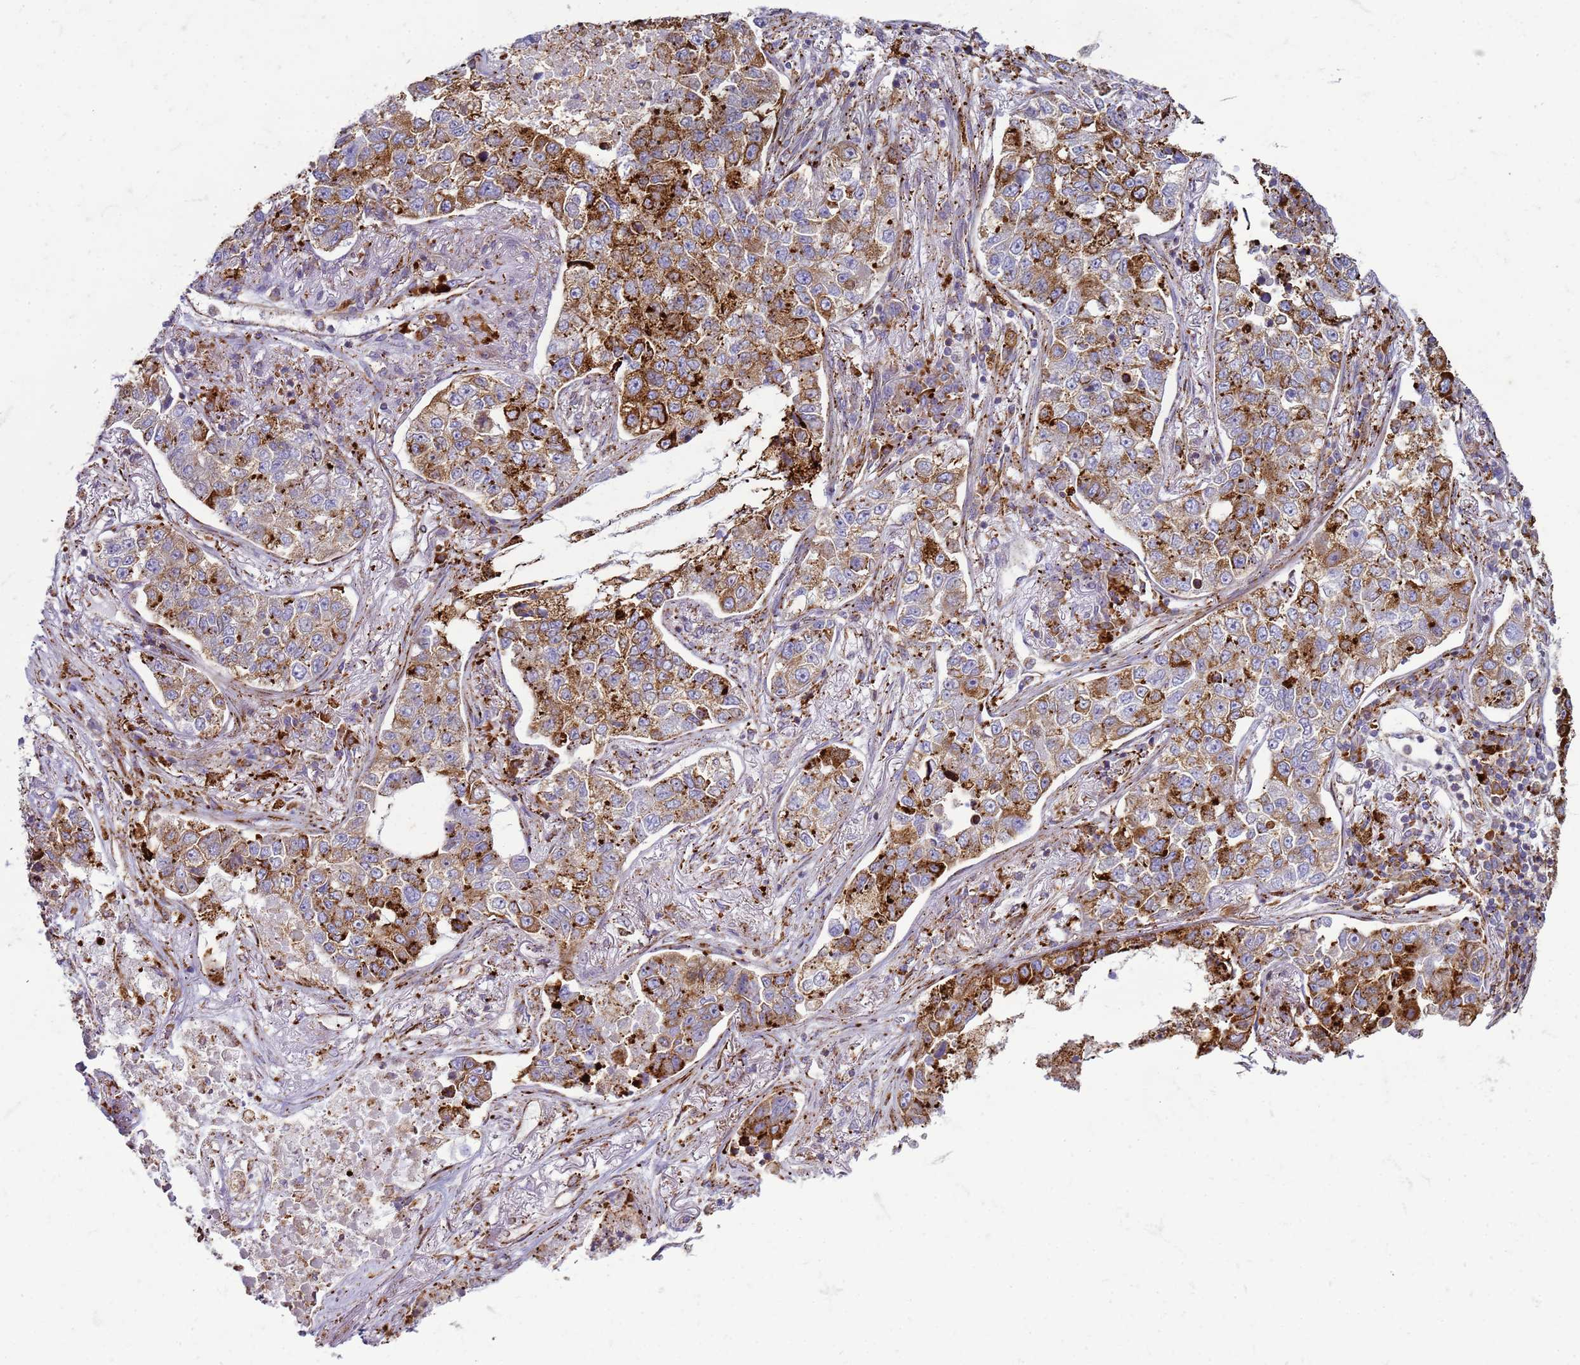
{"staining": {"intensity": "moderate", "quantity": ">75%", "location": "cytoplasmic/membranous"}, "tissue": "lung cancer", "cell_type": "Tumor cells", "image_type": "cancer", "snomed": [{"axis": "morphology", "description": "Adenocarcinoma, NOS"}, {"axis": "topography", "description": "Lung"}], "caption": "An image of human adenocarcinoma (lung) stained for a protein reveals moderate cytoplasmic/membranous brown staining in tumor cells. Nuclei are stained in blue.", "gene": "PDK3", "patient": {"sex": "male", "age": 49}}